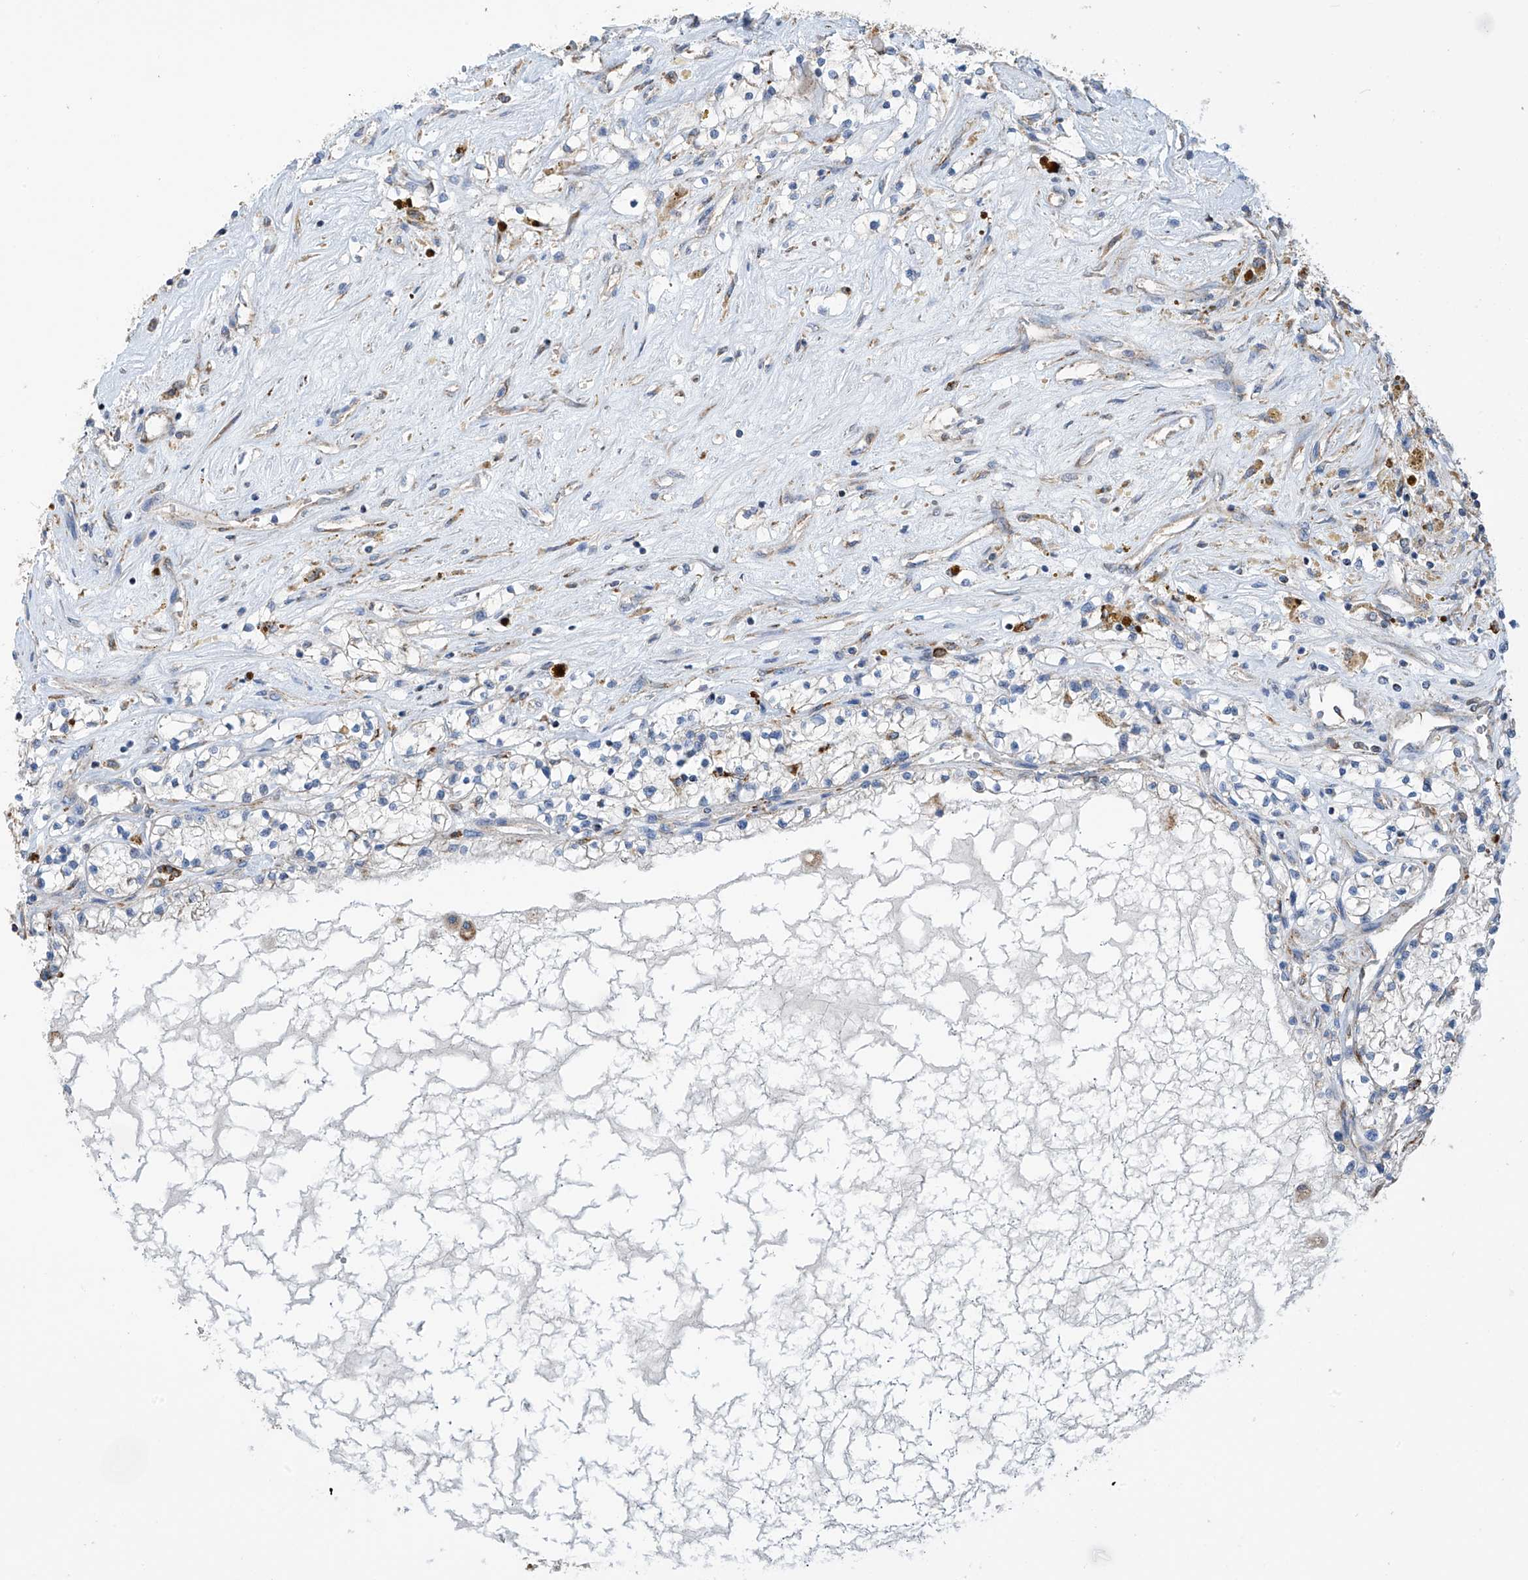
{"staining": {"intensity": "negative", "quantity": "none", "location": "none"}, "tissue": "renal cancer", "cell_type": "Tumor cells", "image_type": "cancer", "snomed": [{"axis": "morphology", "description": "Normal tissue, NOS"}, {"axis": "morphology", "description": "Adenocarcinoma, NOS"}, {"axis": "topography", "description": "Kidney"}], "caption": "Tumor cells are negative for brown protein staining in renal adenocarcinoma.", "gene": "EIF5B", "patient": {"sex": "male", "age": 68}}